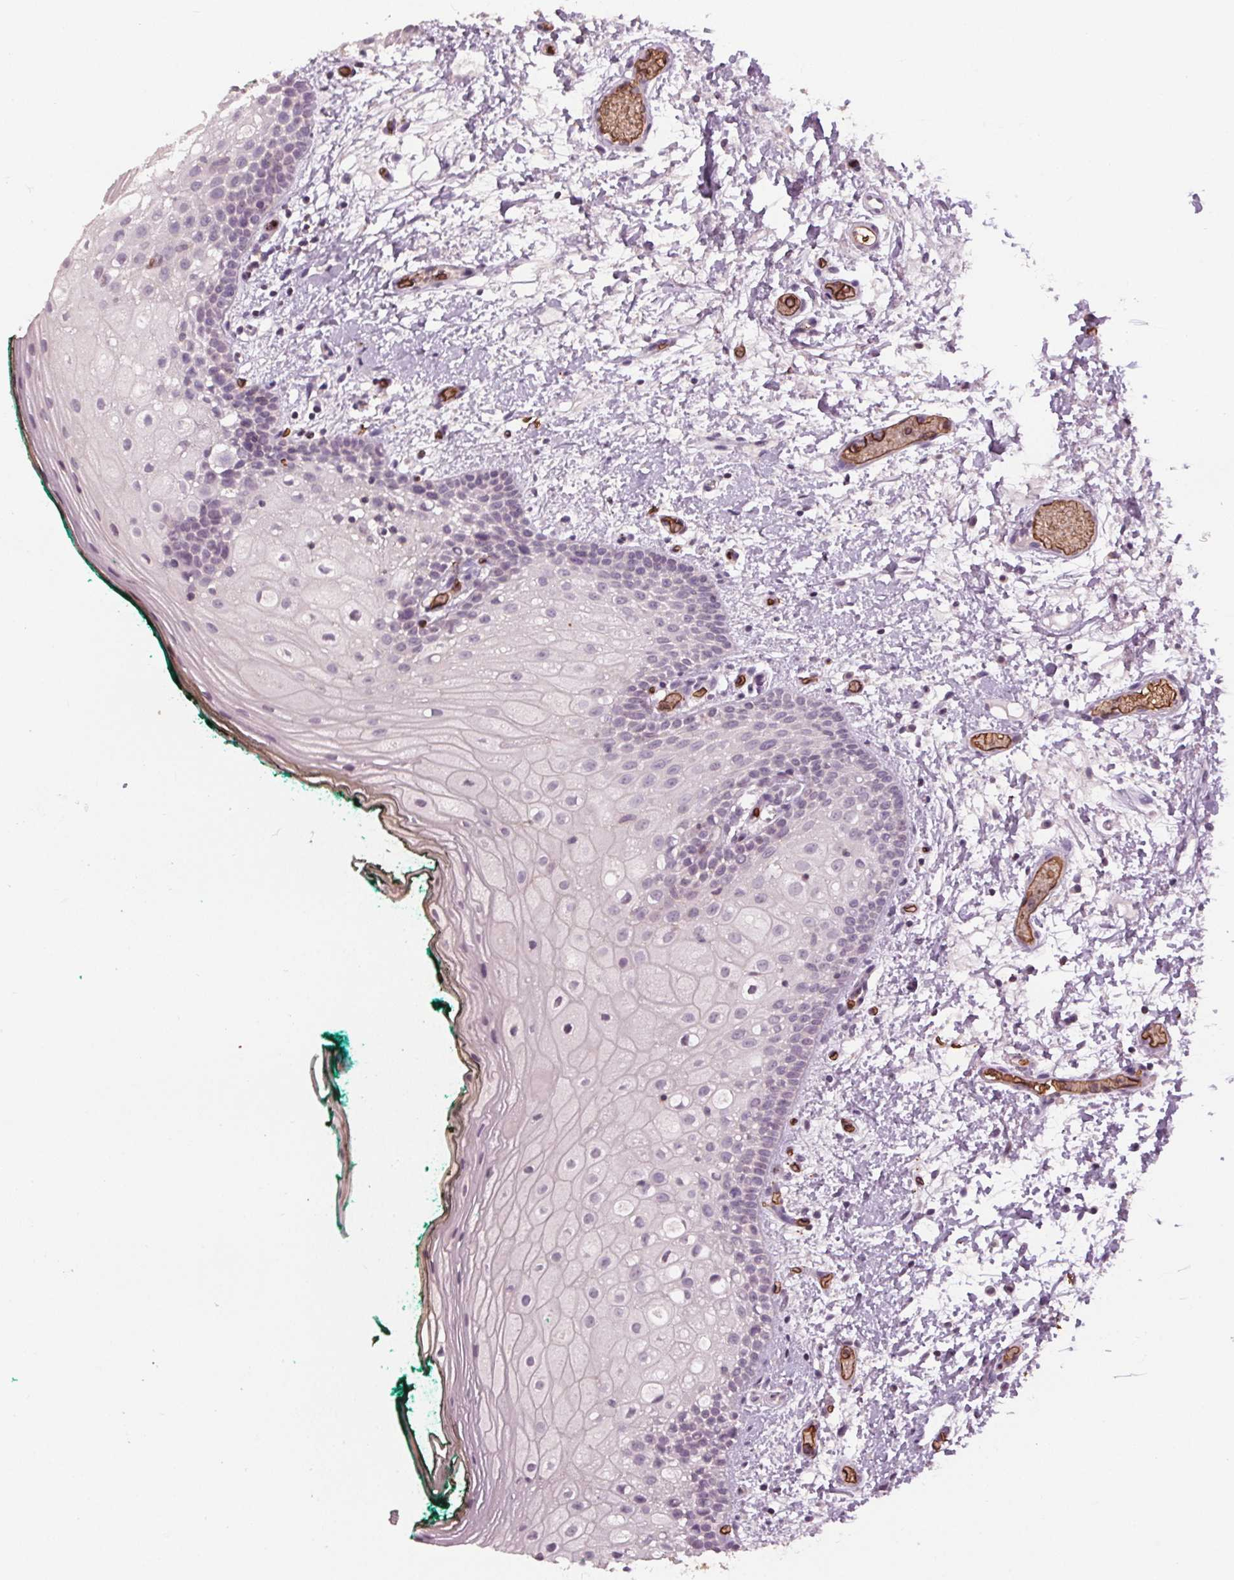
{"staining": {"intensity": "negative", "quantity": "none", "location": "none"}, "tissue": "oral mucosa", "cell_type": "Squamous epithelial cells", "image_type": "normal", "snomed": [{"axis": "morphology", "description": "Normal tissue, NOS"}, {"axis": "topography", "description": "Oral tissue"}], "caption": "Immunohistochemistry (IHC) micrograph of benign oral mucosa: human oral mucosa stained with DAB (3,3'-diaminobenzidine) shows no significant protein expression in squamous epithelial cells.", "gene": "SLC4A1", "patient": {"sex": "female", "age": 83}}